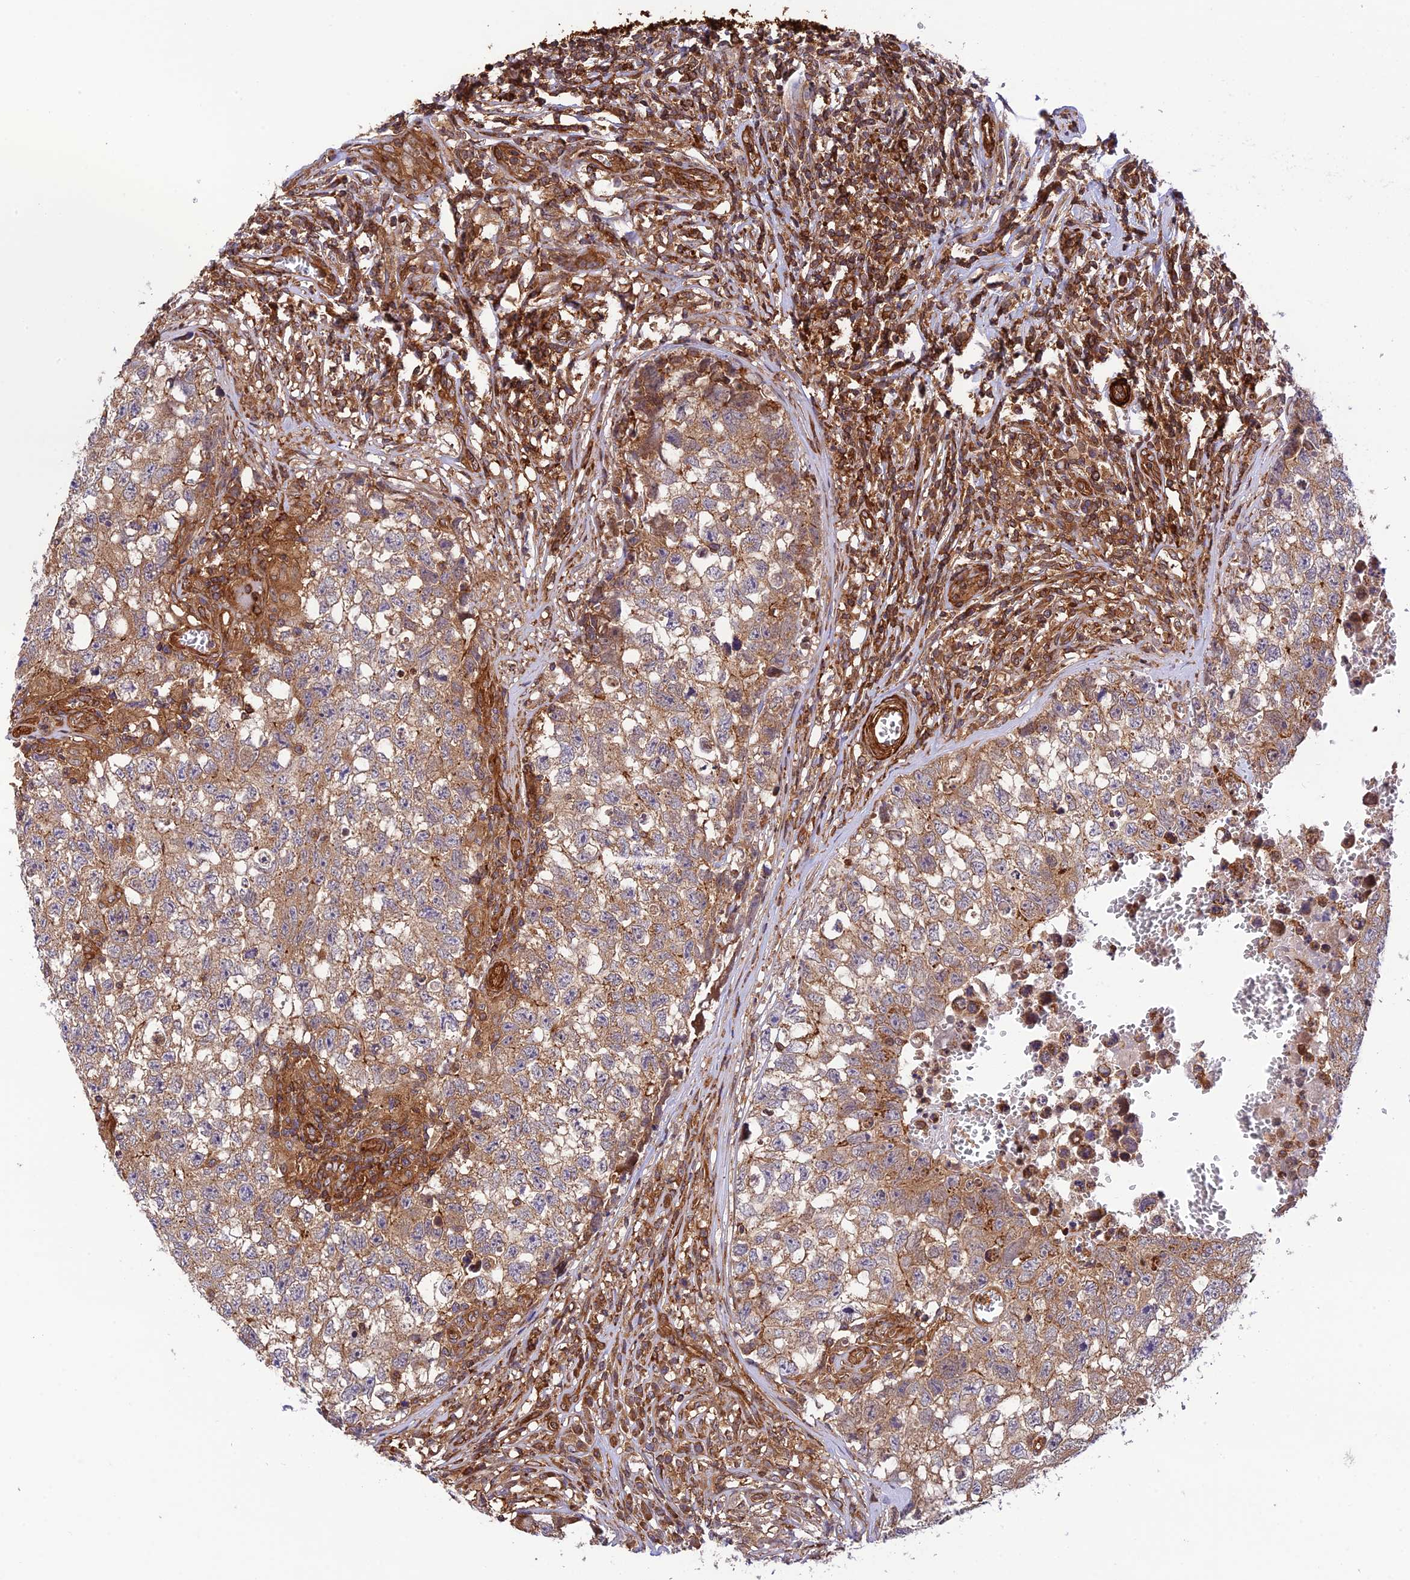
{"staining": {"intensity": "moderate", "quantity": ">75%", "location": "cytoplasmic/membranous"}, "tissue": "testis cancer", "cell_type": "Tumor cells", "image_type": "cancer", "snomed": [{"axis": "morphology", "description": "Seminoma, NOS"}, {"axis": "morphology", "description": "Carcinoma, Embryonal, NOS"}, {"axis": "topography", "description": "Testis"}], "caption": "Human testis cancer (seminoma) stained for a protein (brown) exhibits moderate cytoplasmic/membranous positive positivity in about >75% of tumor cells.", "gene": "EVI5L", "patient": {"sex": "male", "age": 29}}